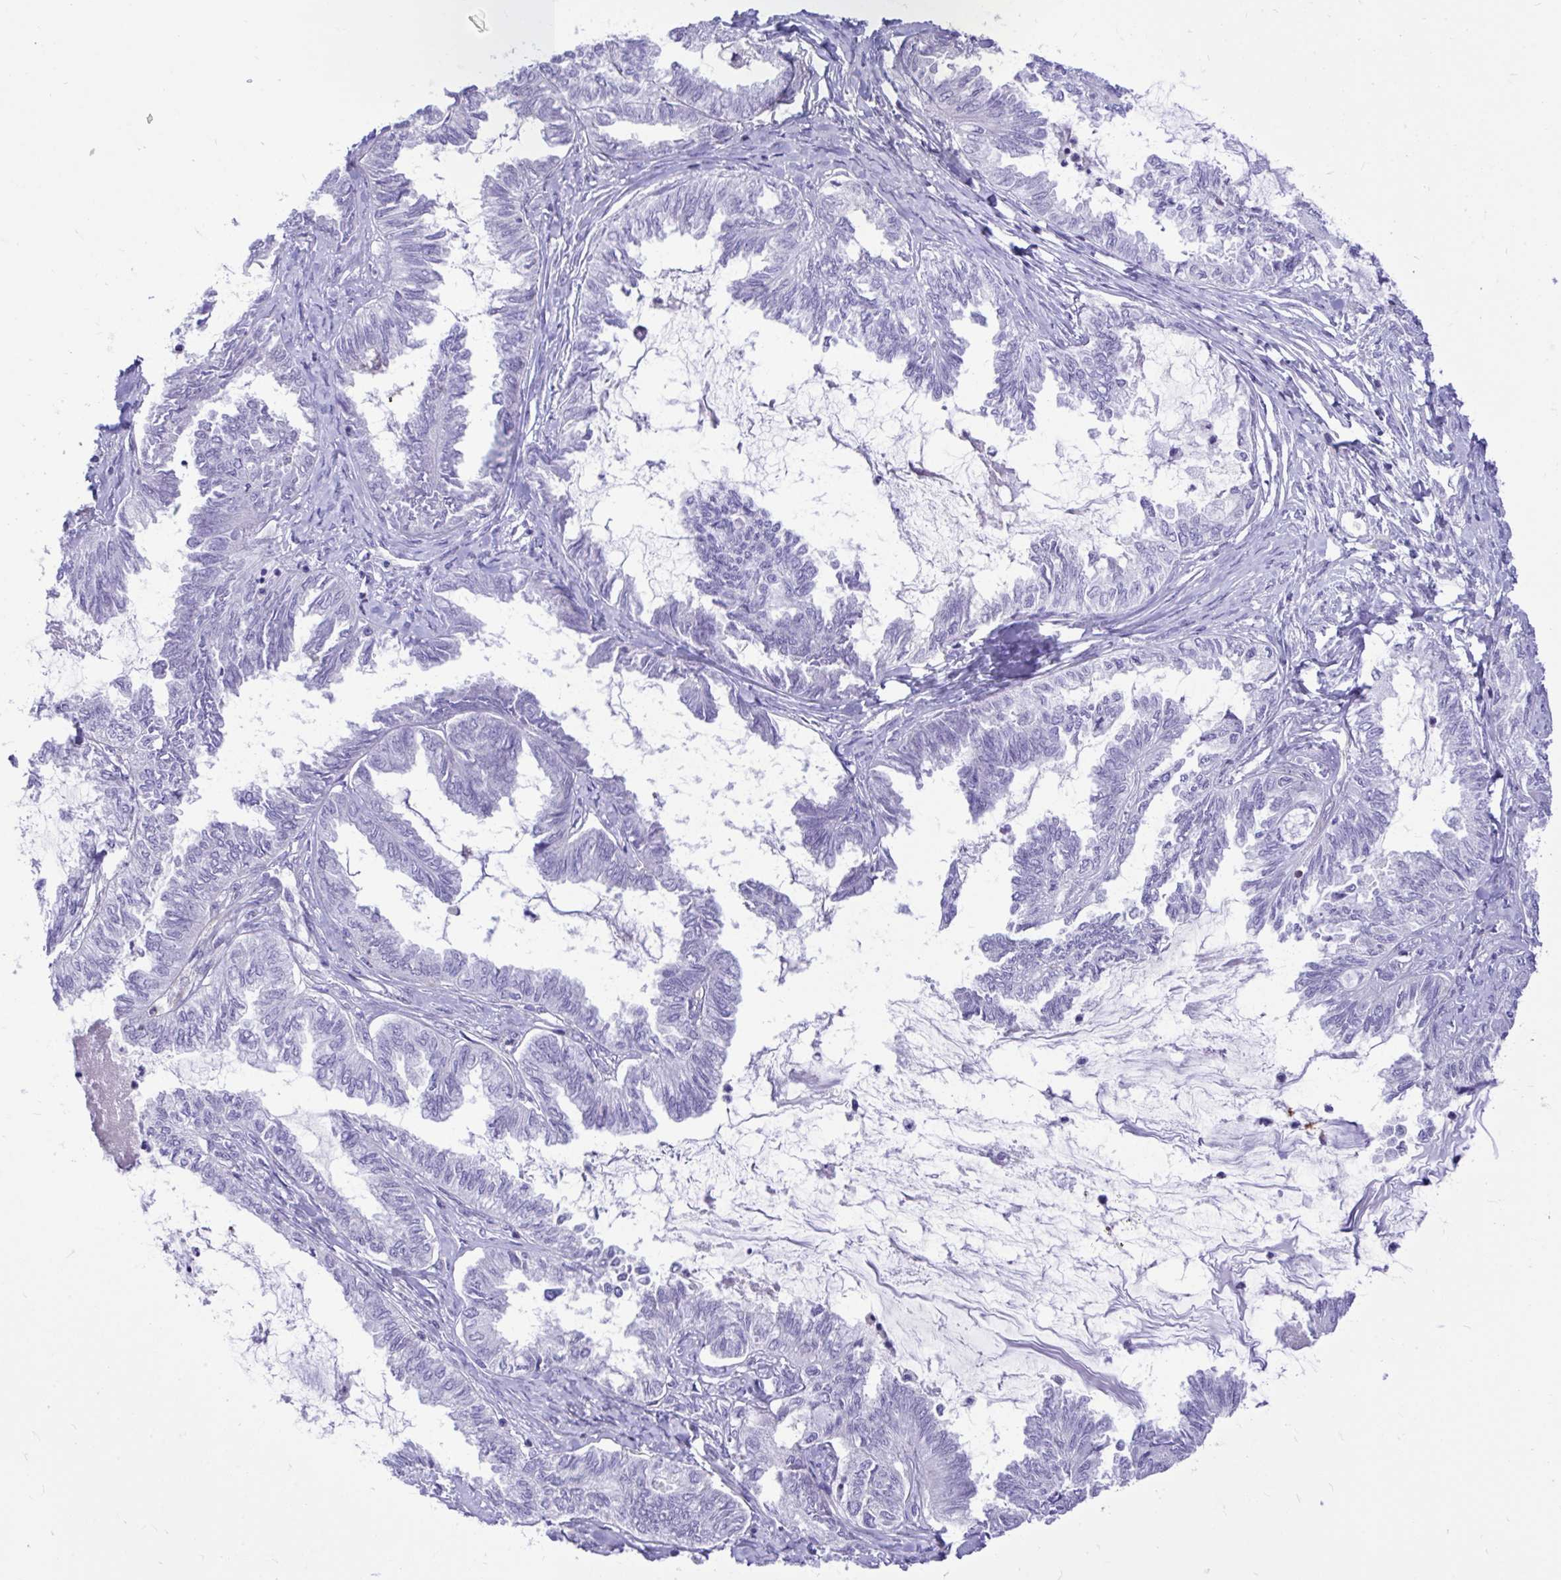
{"staining": {"intensity": "negative", "quantity": "none", "location": "none"}, "tissue": "ovarian cancer", "cell_type": "Tumor cells", "image_type": "cancer", "snomed": [{"axis": "morphology", "description": "Carcinoma, endometroid"}, {"axis": "topography", "description": "Ovary"}], "caption": "High power microscopy photomicrograph of an IHC photomicrograph of ovarian cancer (endometroid carcinoma), revealing no significant staining in tumor cells.", "gene": "TLR7", "patient": {"sex": "female", "age": 70}}